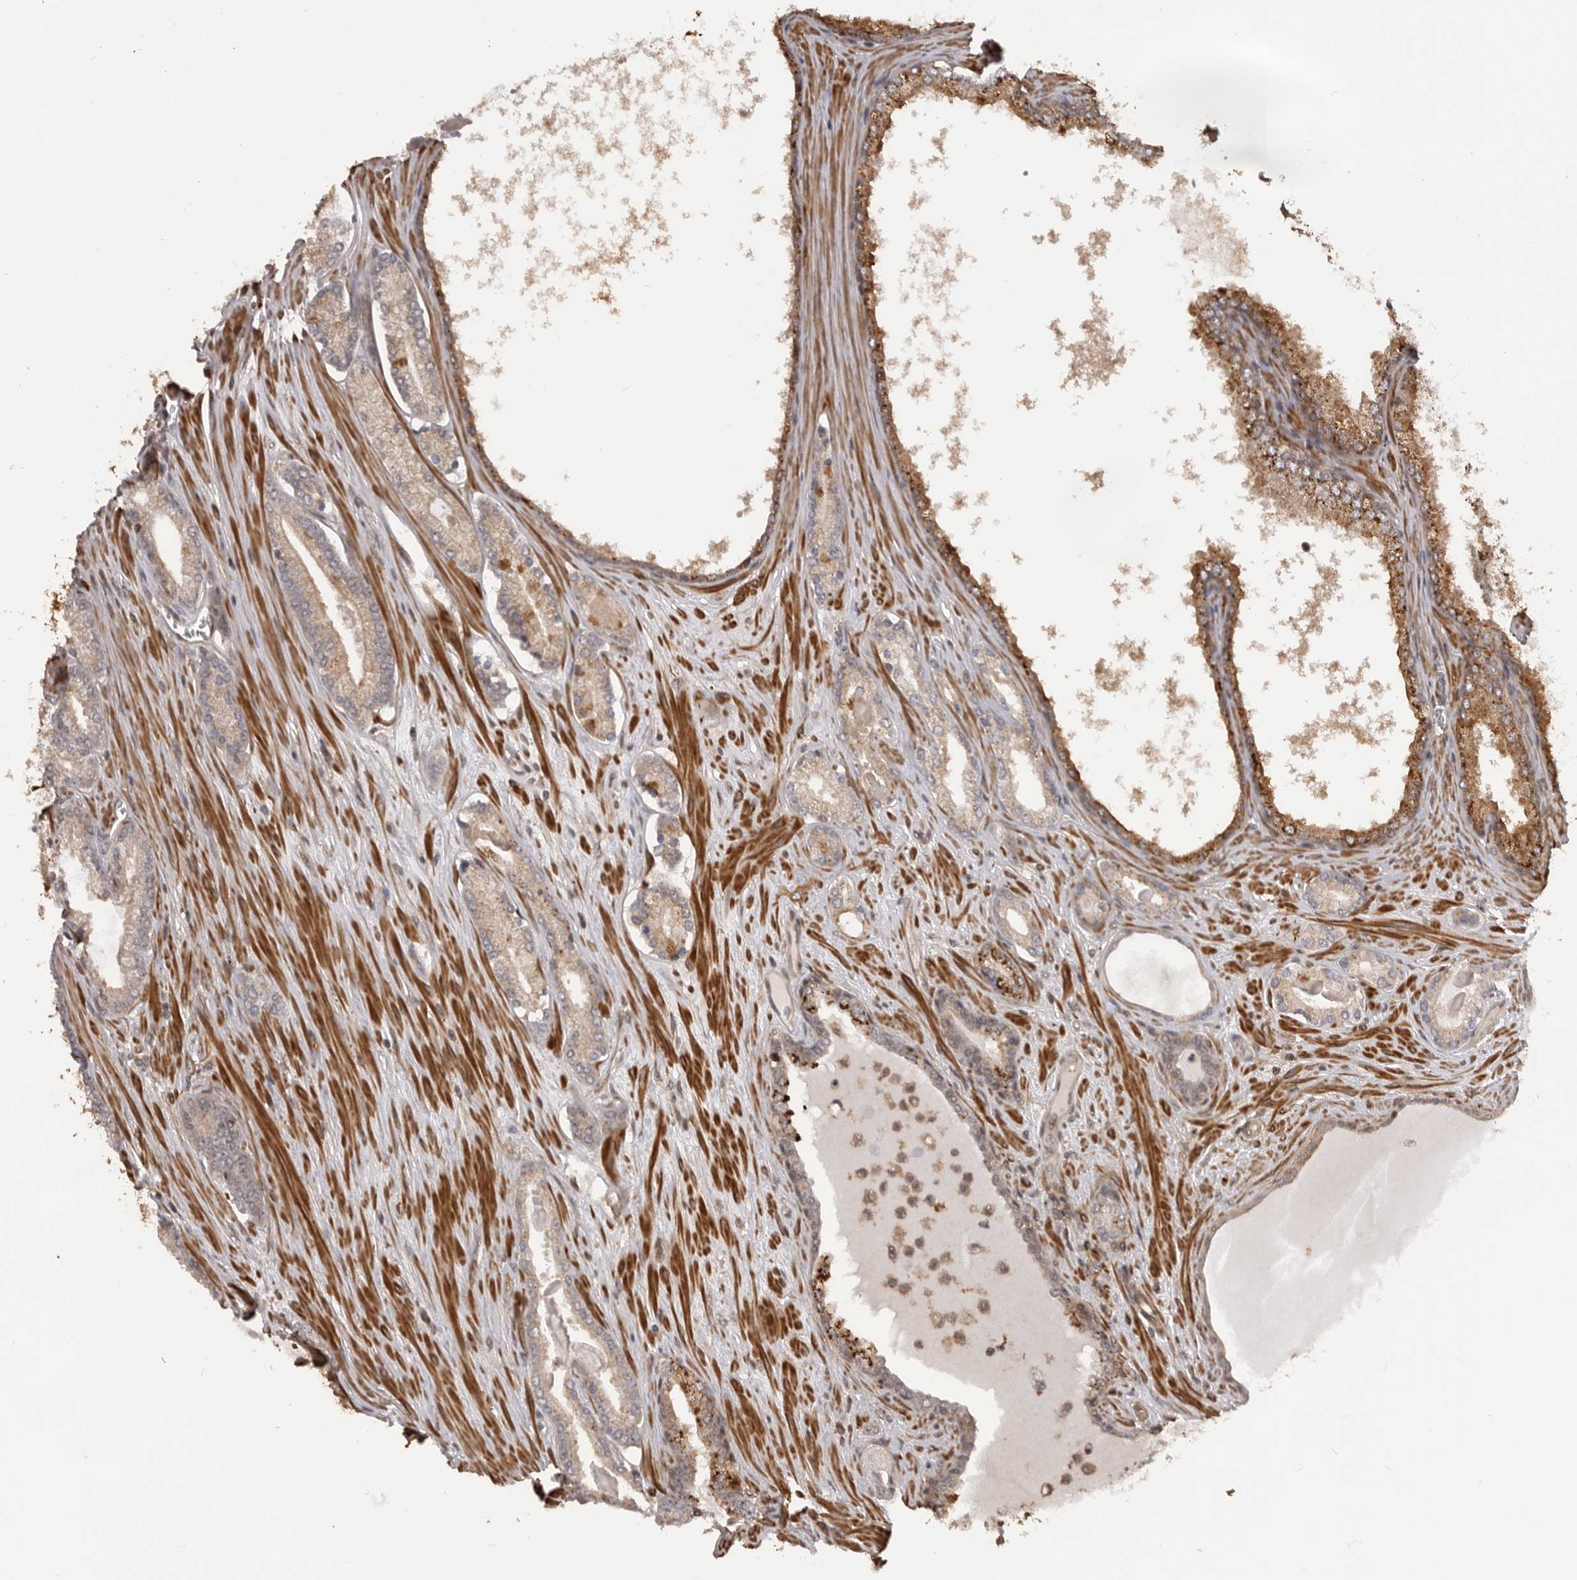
{"staining": {"intensity": "moderate", "quantity": "<25%", "location": "cytoplasmic/membranous"}, "tissue": "prostate cancer", "cell_type": "Tumor cells", "image_type": "cancer", "snomed": [{"axis": "morphology", "description": "Adenocarcinoma, Low grade"}, {"axis": "topography", "description": "Prostate"}], "caption": "High-magnification brightfield microscopy of prostate cancer stained with DAB (brown) and counterstained with hematoxylin (blue). tumor cells exhibit moderate cytoplasmic/membranous positivity is seen in approximately<25% of cells.", "gene": "TRIM56", "patient": {"sex": "male", "age": 70}}